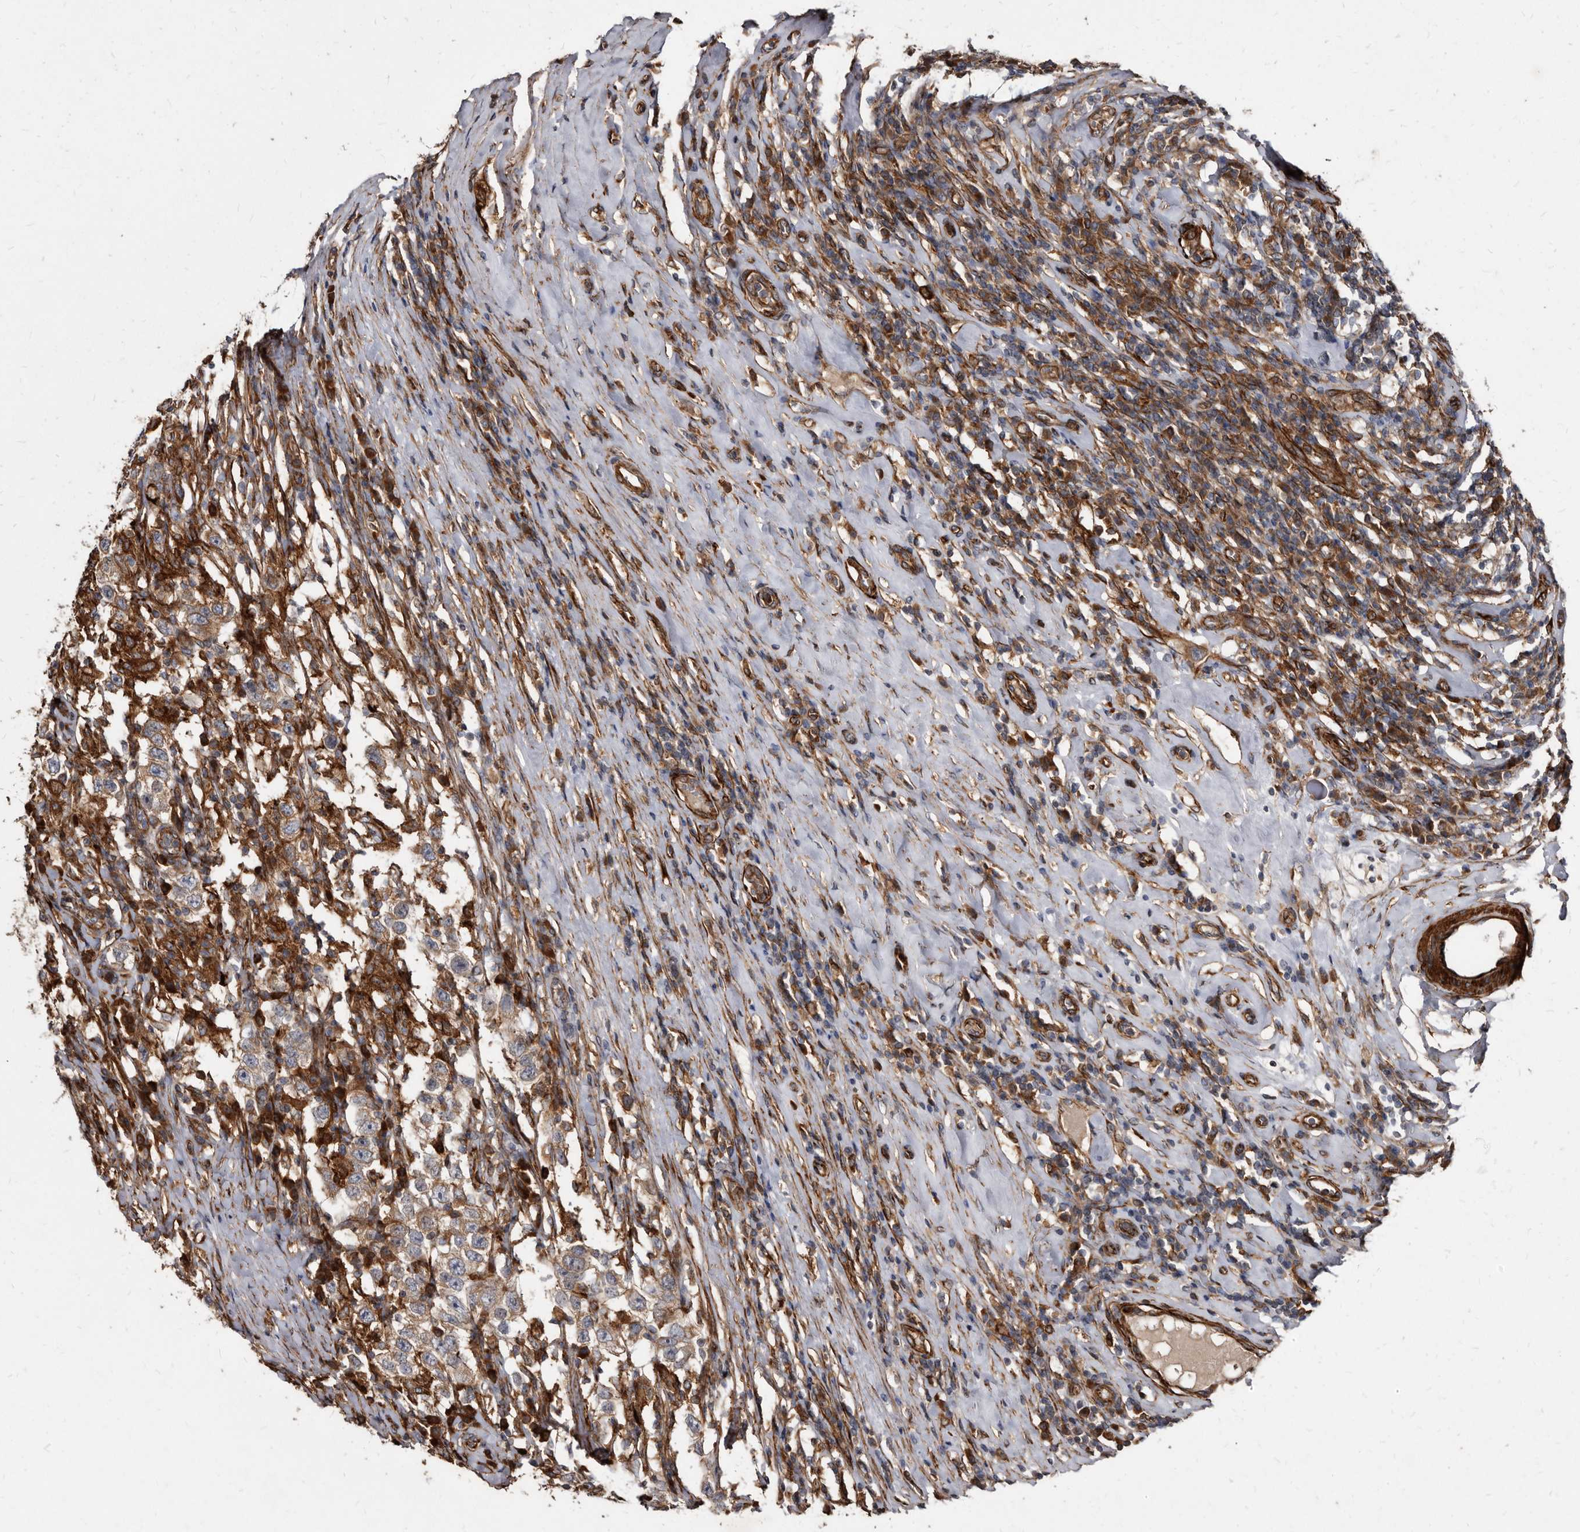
{"staining": {"intensity": "weak", "quantity": ">75%", "location": "cytoplasmic/membranous"}, "tissue": "testis cancer", "cell_type": "Tumor cells", "image_type": "cancer", "snomed": [{"axis": "morphology", "description": "Seminoma, NOS"}, {"axis": "topography", "description": "Testis"}], "caption": "A histopathology image showing weak cytoplasmic/membranous positivity in approximately >75% of tumor cells in testis cancer (seminoma), as visualized by brown immunohistochemical staining.", "gene": "KCTD20", "patient": {"sex": "male", "age": 41}}